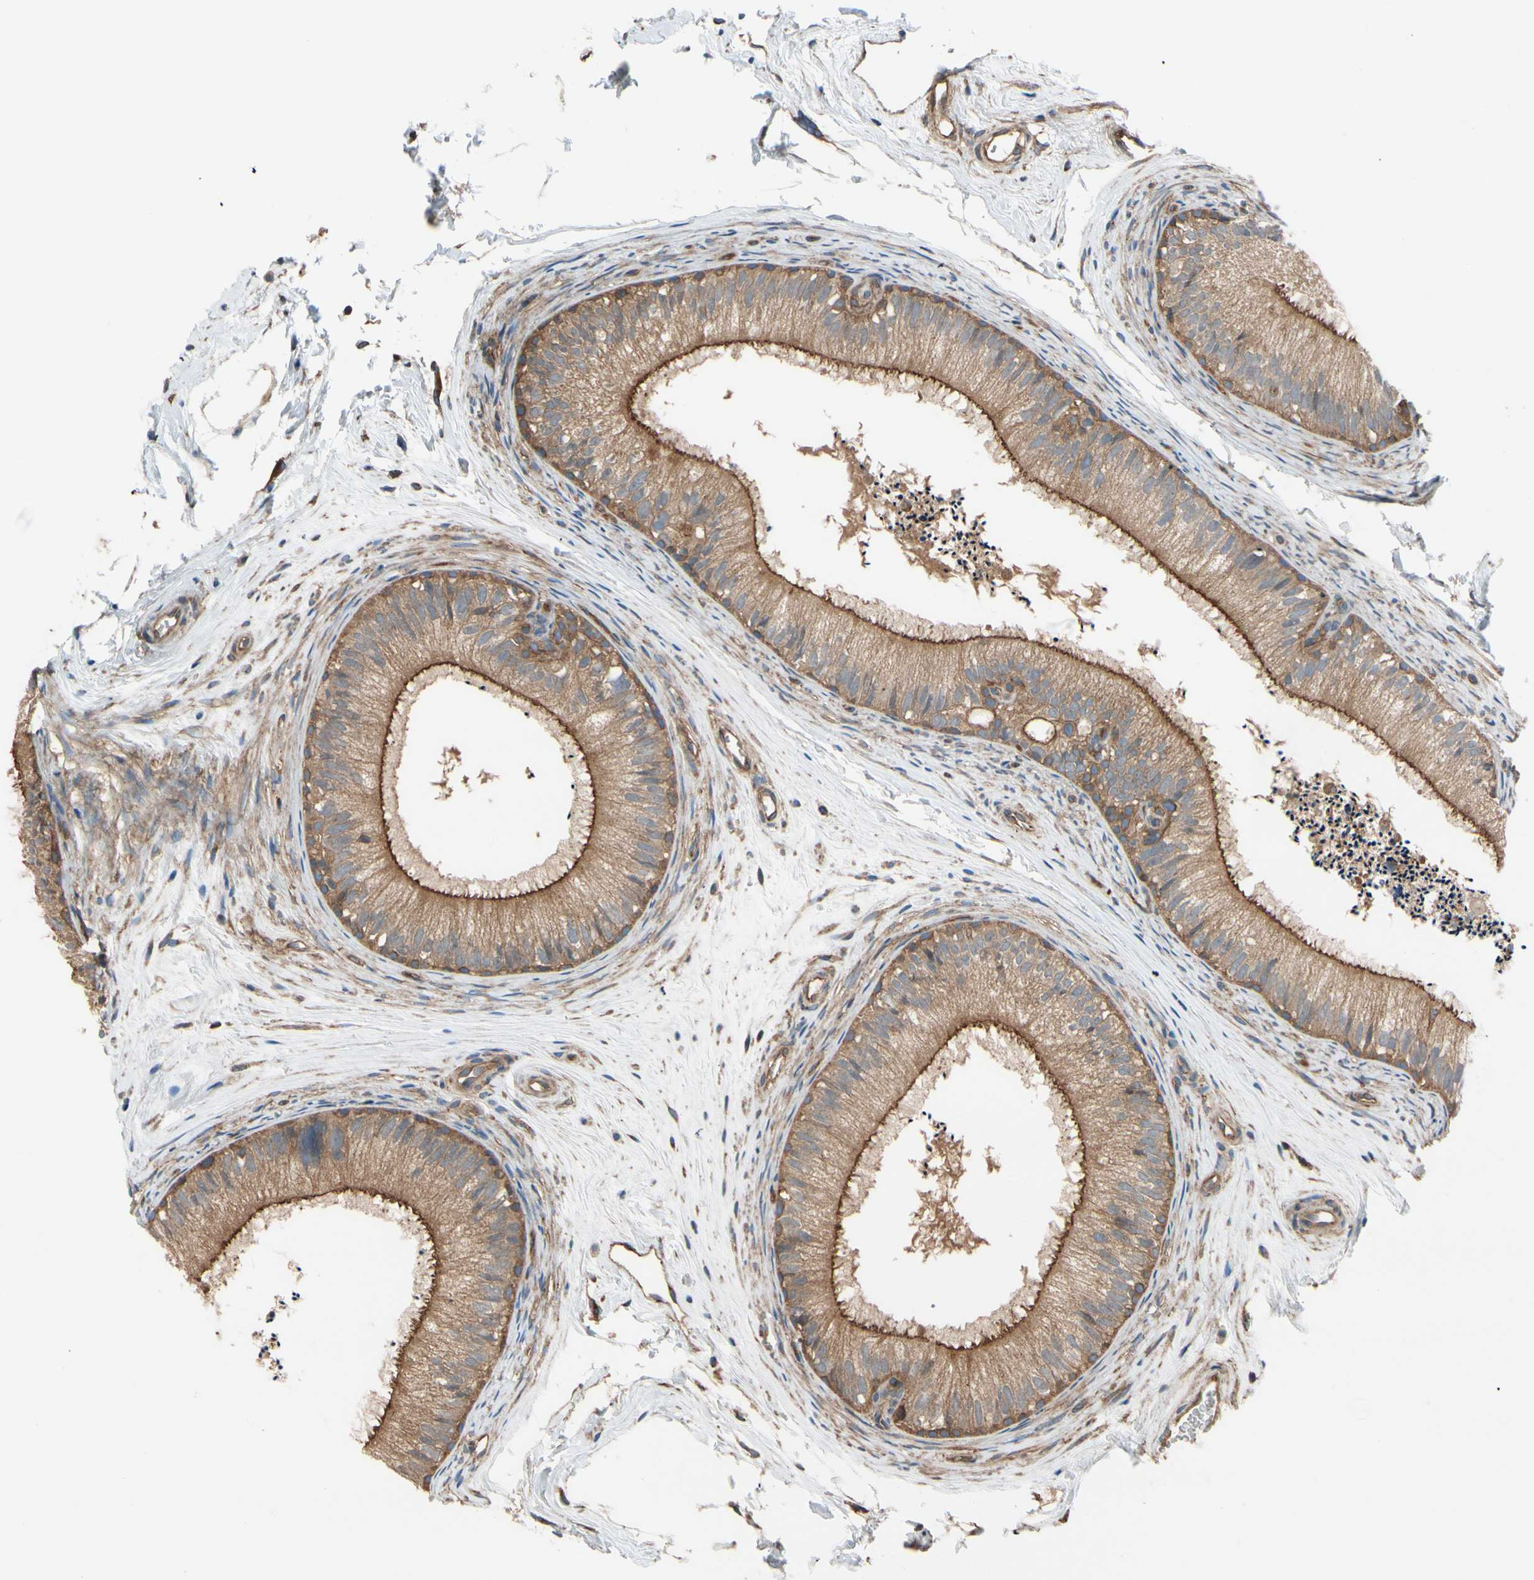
{"staining": {"intensity": "moderate", "quantity": "25%-75%", "location": "cytoplasmic/membranous"}, "tissue": "epididymis", "cell_type": "Glandular cells", "image_type": "normal", "snomed": [{"axis": "morphology", "description": "Normal tissue, NOS"}, {"axis": "topography", "description": "Epididymis"}], "caption": "A high-resolution histopathology image shows IHC staining of unremarkable epididymis, which reveals moderate cytoplasmic/membranous positivity in about 25%-75% of glandular cells.", "gene": "EPS15", "patient": {"sex": "male", "age": 56}}